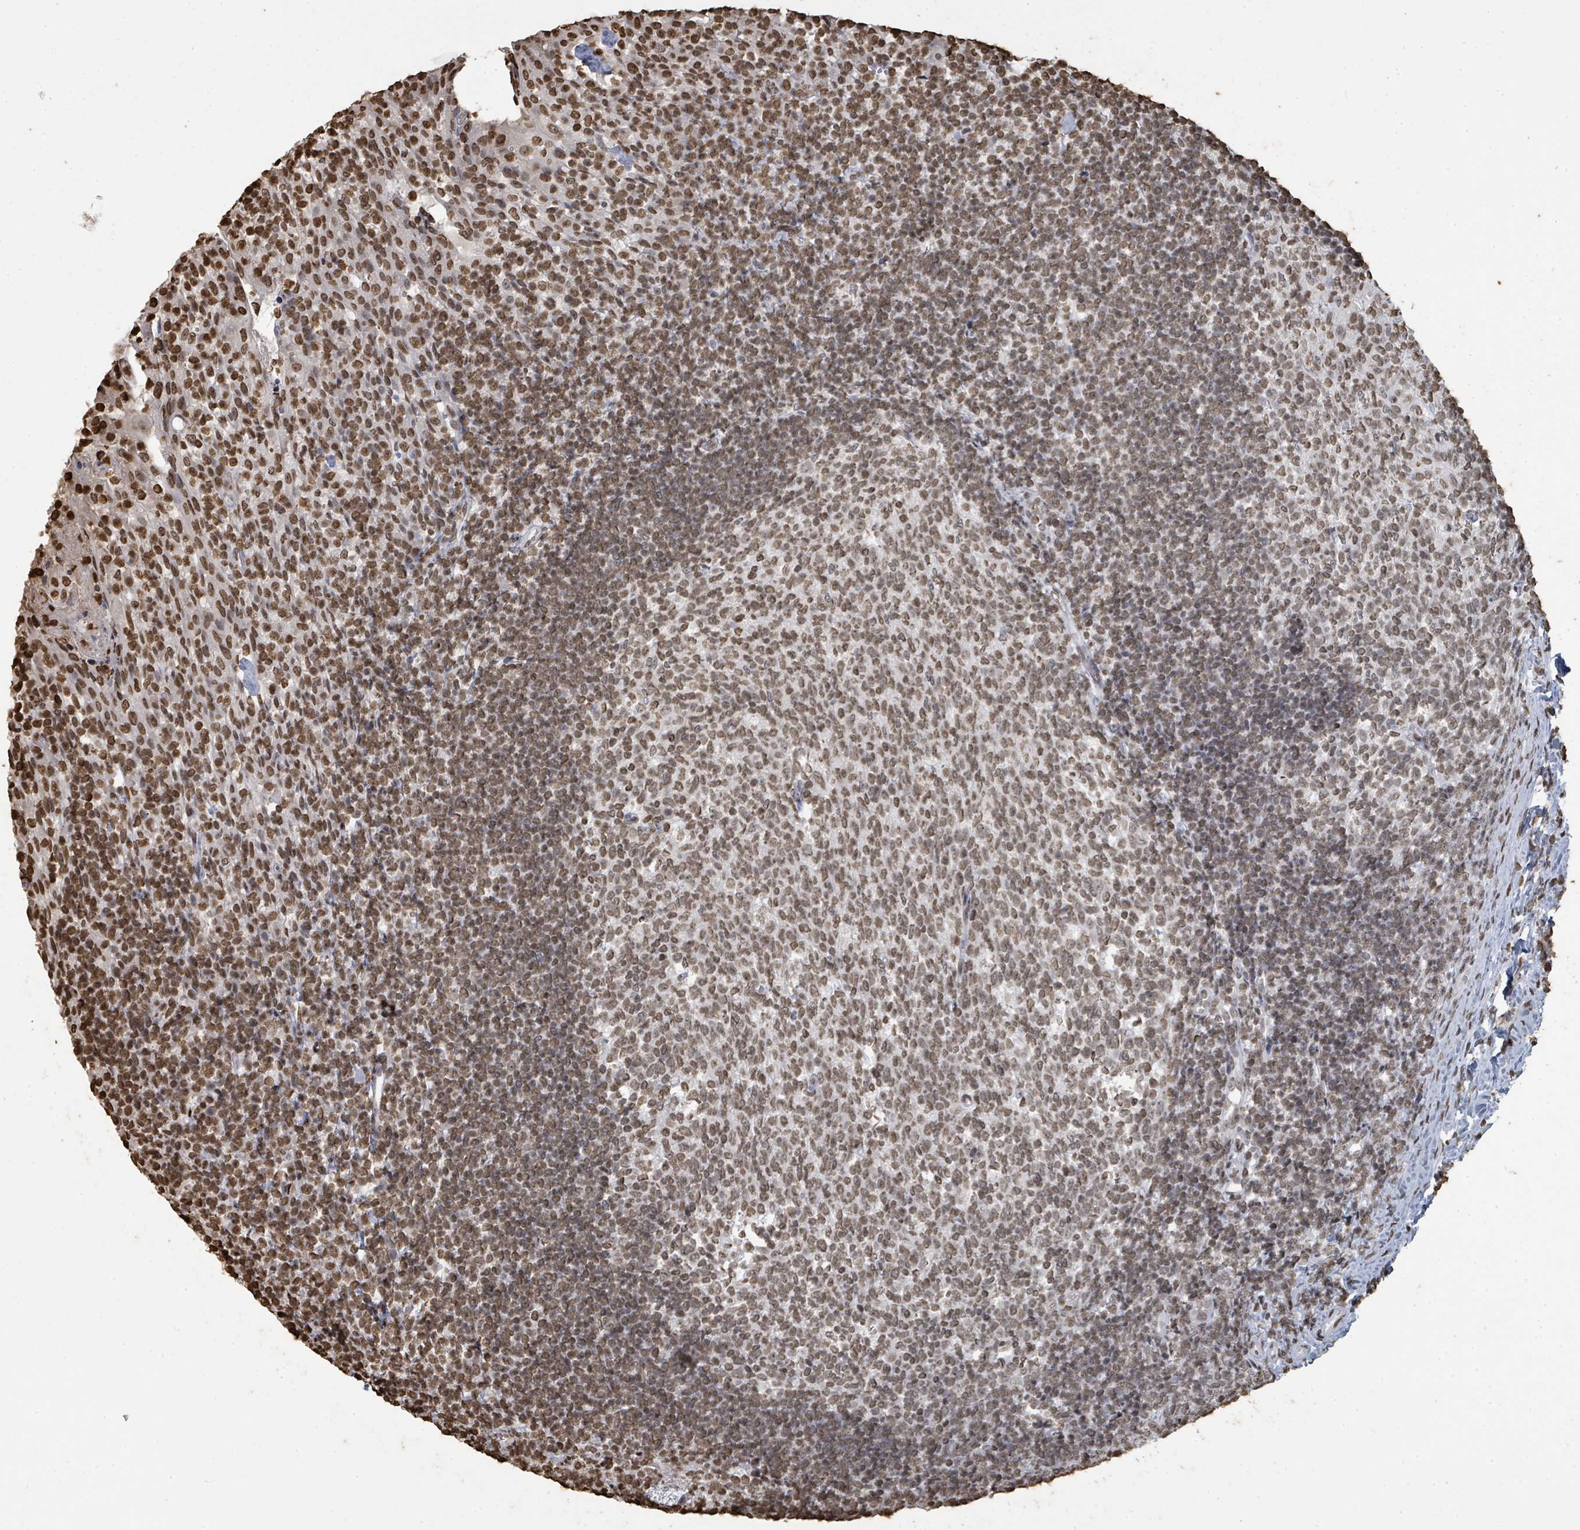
{"staining": {"intensity": "moderate", "quantity": ">75%", "location": "nuclear"}, "tissue": "tonsil", "cell_type": "Germinal center cells", "image_type": "normal", "snomed": [{"axis": "morphology", "description": "Normal tissue, NOS"}, {"axis": "topography", "description": "Tonsil"}], "caption": "A histopathology image of tonsil stained for a protein reveals moderate nuclear brown staining in germinal center cells.", "gene": "MRPS12", "patient": {"sex": "female", "age": 10}}